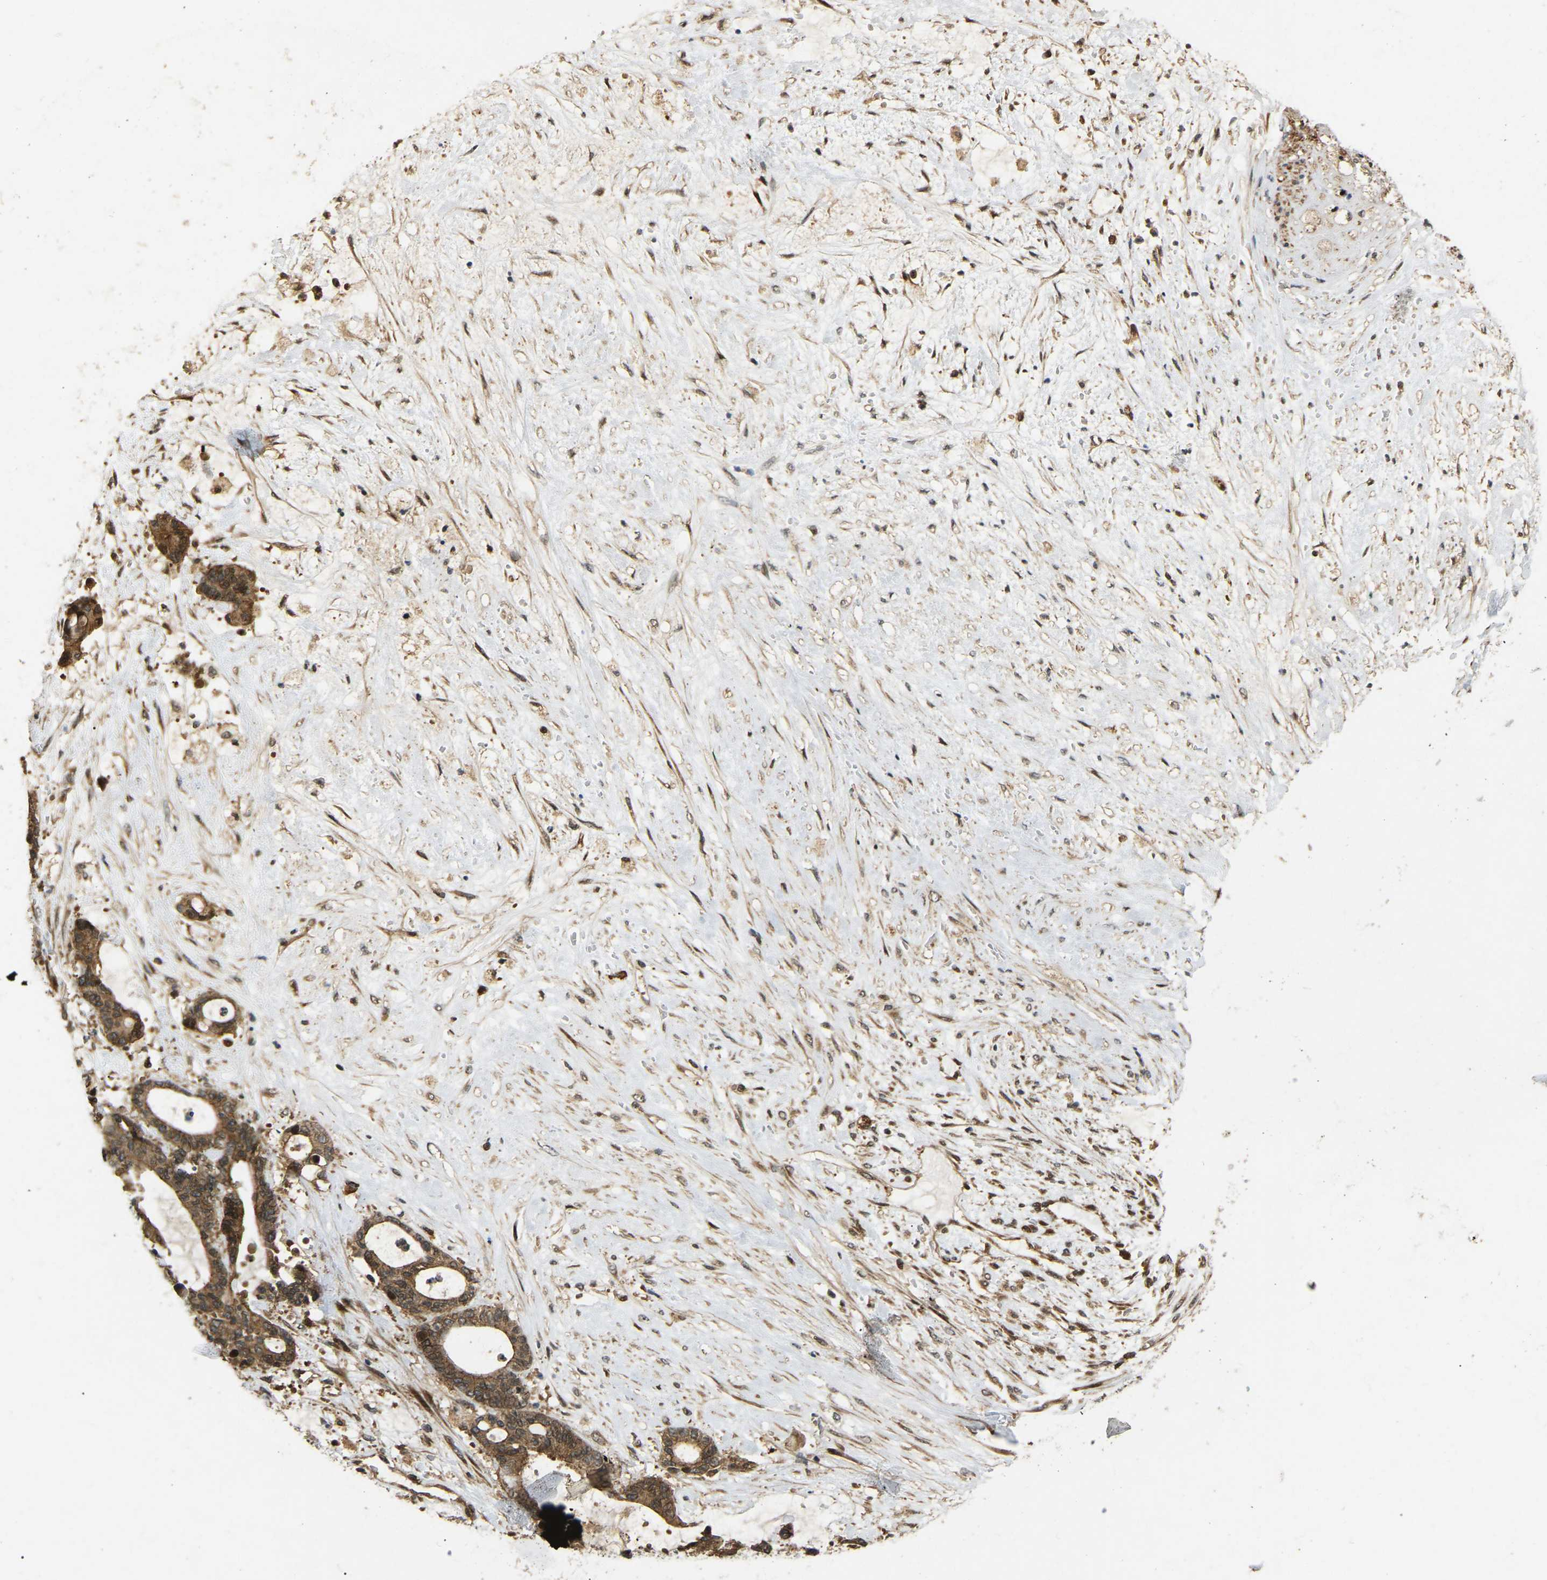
{"staining": {"intensity": "moderate", "quantity": ">75%", "location": "cytoplasmic/membranous,nuclear"}, "tissue": "liver cancer", "cell_type": "Tumor cells", "image_type": "cancer", "snomed": [{"axis": "morphology", "description": "Normal tissue, NOS"}, {"axis": "morphology", "description": "Cholangiocarcinoma"}, {"axis": "topography", "description": "Liver"}, {"axis": "topography", "description": "Peripheral nerve tissue"}], "caption": "Moderate cytoplasmic/membranous and nuclear positivity is appreciated in about >75% of tumor cells in liver cancer (cholangiocarcinoma).", "gene": "KIAA1549", "patient": {"sex": "female", "age": 73}}